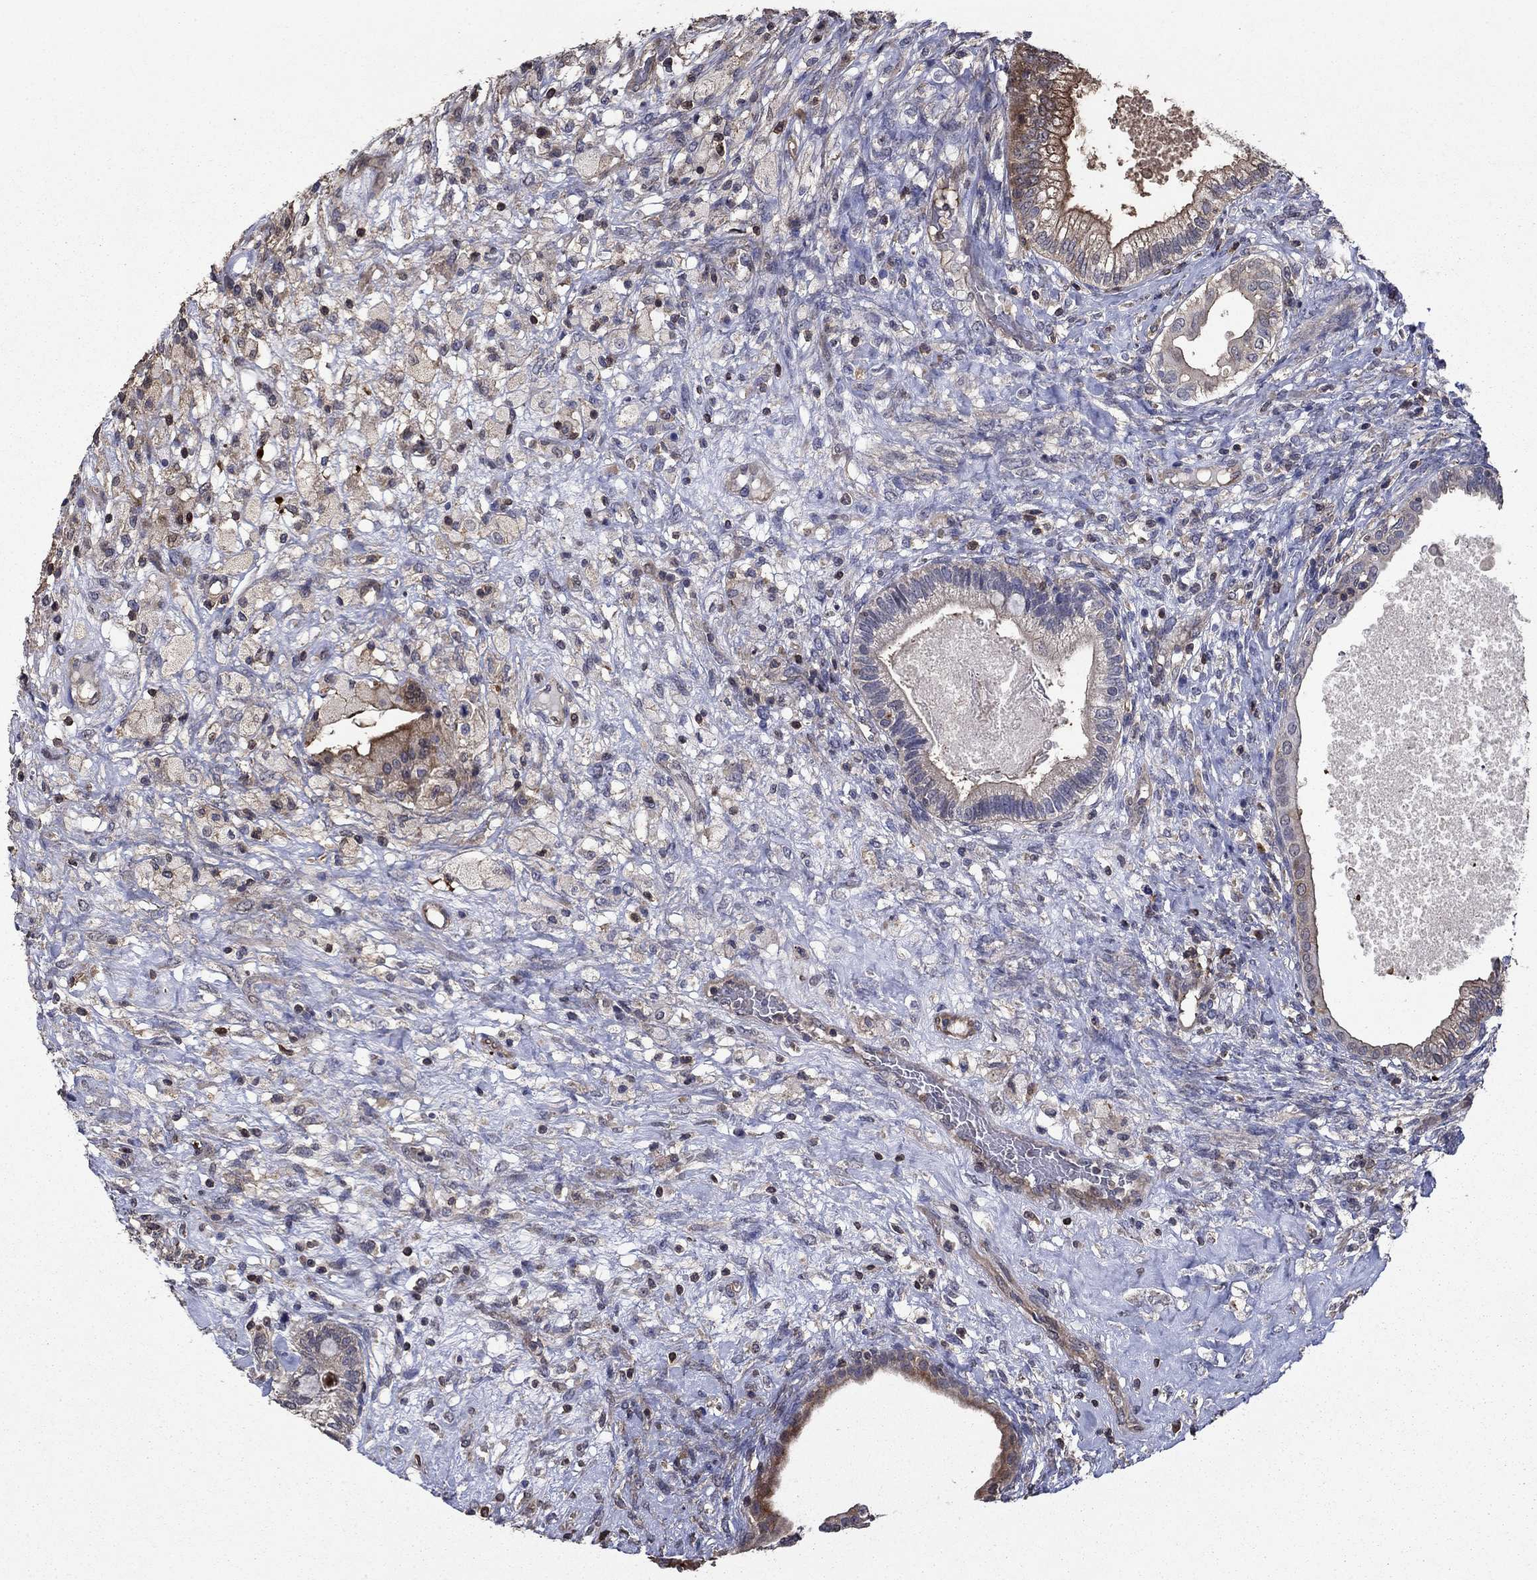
{"staining": {"intensity": "moderate", "quantity": "25%-75%", "location": "cytoplasmic/membranous"}, "tissue": "testis cancer", "cell_type": "Tumor cells", "image_type": "cancer", "snomed": [{"axis": "morphology", "description": "Seminoma, NOS"}, {"axis": "morphology", "description": "Carcinoma, Embryonal, NOS"}, {"axis": "topography", "description": "Testis"}], "caption": "Tumor cells display medium levels of moderate cytoplasmic/membranous positivity in about 25%-75% of cells in seminoma (testis).", "gene": "DVL1", "patient": {"sex": "male", "age": 41}}